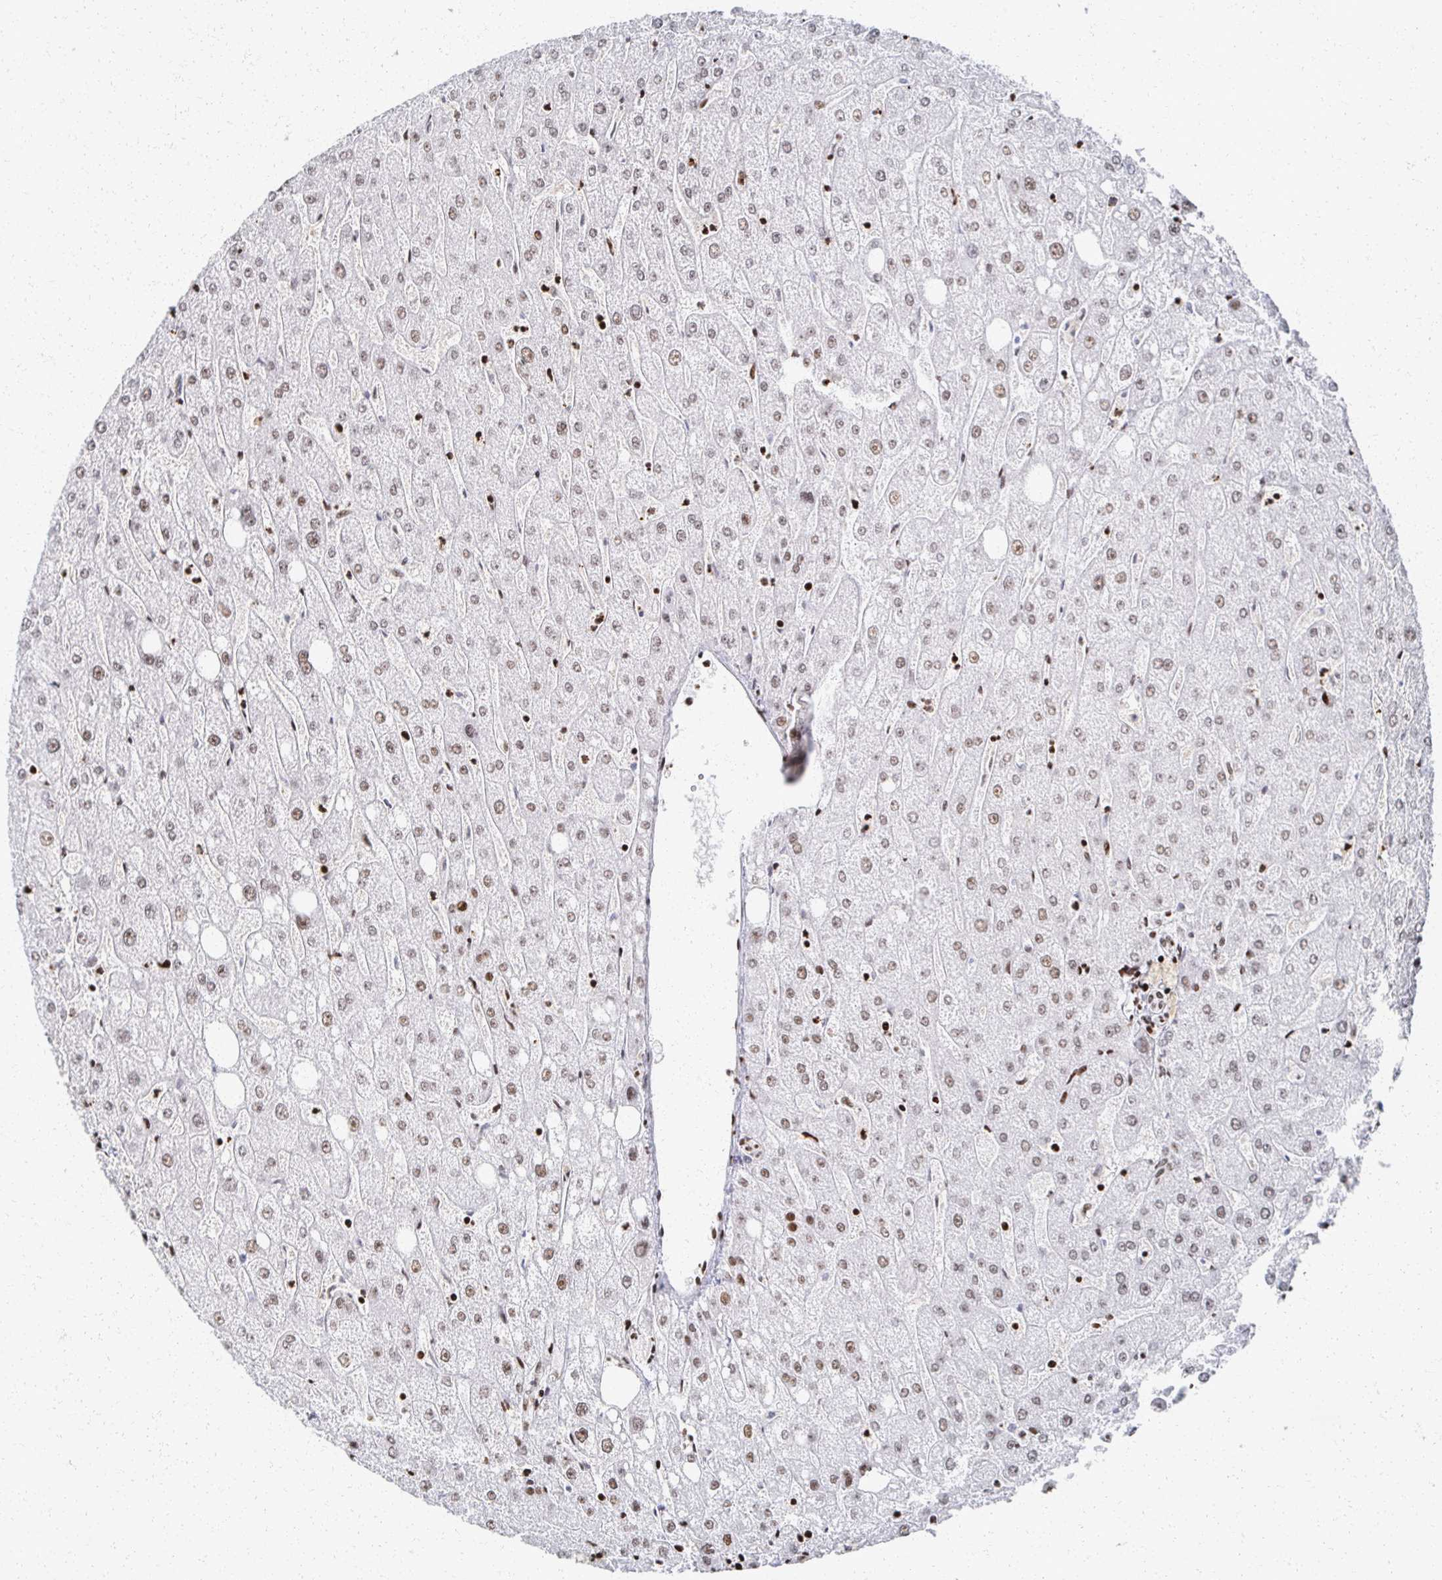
{"staining": {"intensity": "strong", "quantity": "25%-75%", "location": "nuclear"}, "tissue": "liver", "cell_type": "Cholangiocytes", "image_type": "normal", "snomed": [{"axis": "morphology", "description": "Normal tissue, NOS"}, {"axis": "topography", "description": "Liver"}], "caption": "A histopathology image of liver stained for a protein reveals strong nuclear brown staining in cholangiocytes.", "gene": "RBBP4", "patient": {"sex": "male", "age": 67}}